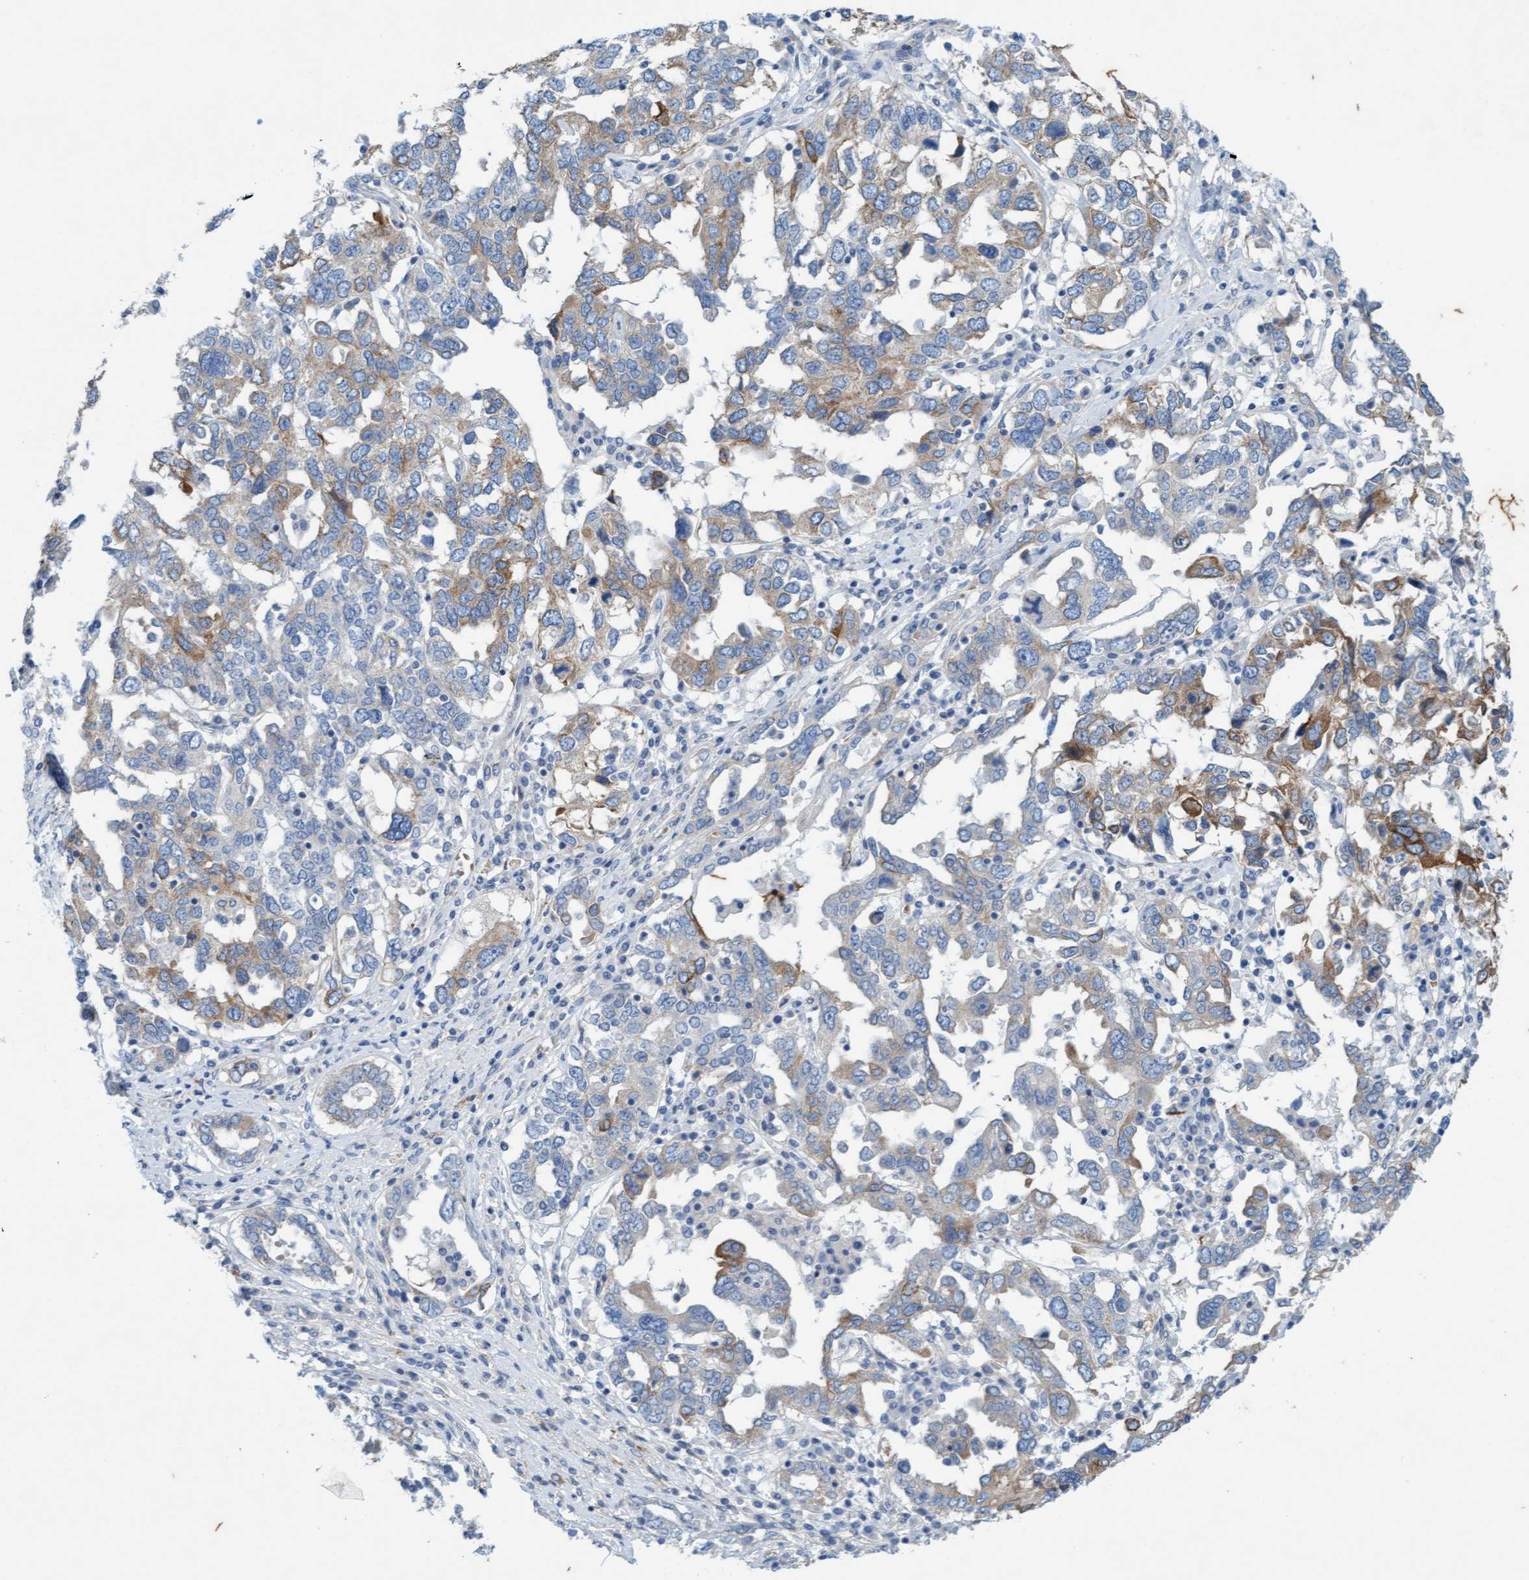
{"staining": {"intensity": "moderate", "quantity": "<25%", "location": "cytoplasmic/membranous"}, "tissue": "ovarian cancer", "cell_type": "Tumor cells", "image_type": "cancer", "snomed": [{"axis": "morphology", "description": "Carcinoma, endometroid"}, {"axis": "topography", "description": "Ovary"}], "caption": "The histopathology image demonstrates staining of ovarian endometroid carcinoma, revealing moderate cytoplasmic/membranous protein expression (brown color) within tumor cells.", "gene": "SIGIRR", "patient": {"sex": "female", "age": 62}}